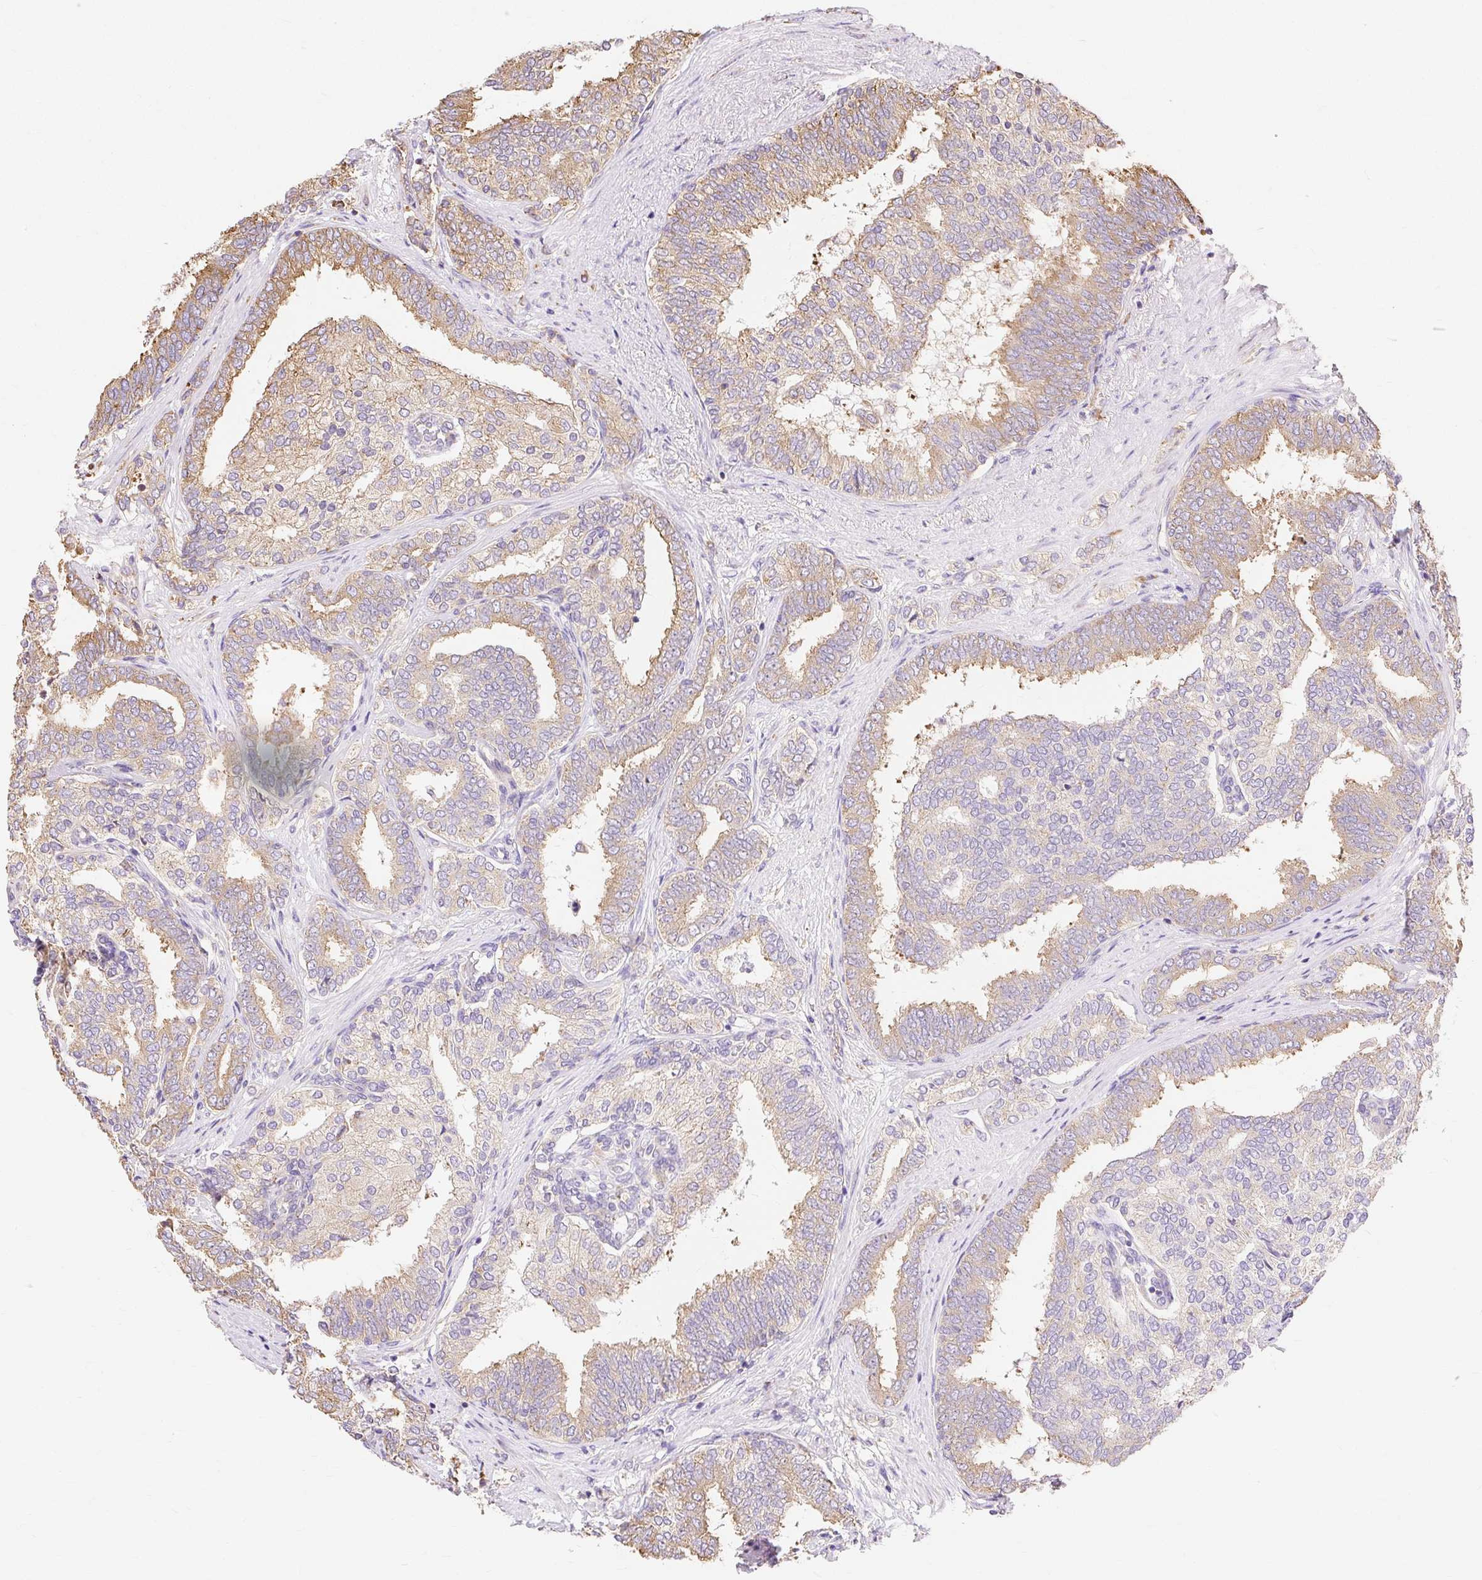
{"staining": {"intensity": "moderate", "quantity": ">75%", "location": "cytoplasmic/membranous"}, "tissue": "prostate cancer", "cell_type": "Tumor cells", "image_type": "cancer", "snomed": [{"axis": "morphology", "description": "Adenocarcinoma, High grade"}, {"axis": "topography", "description": "Prostate"}], "caption": "Moderate cytoplasmic/membranous protein positivity is present in about >75% of tumor cells in prostate cancer.", "gene": "RPS17", "patient": {"sex": "male", "age": 72}}